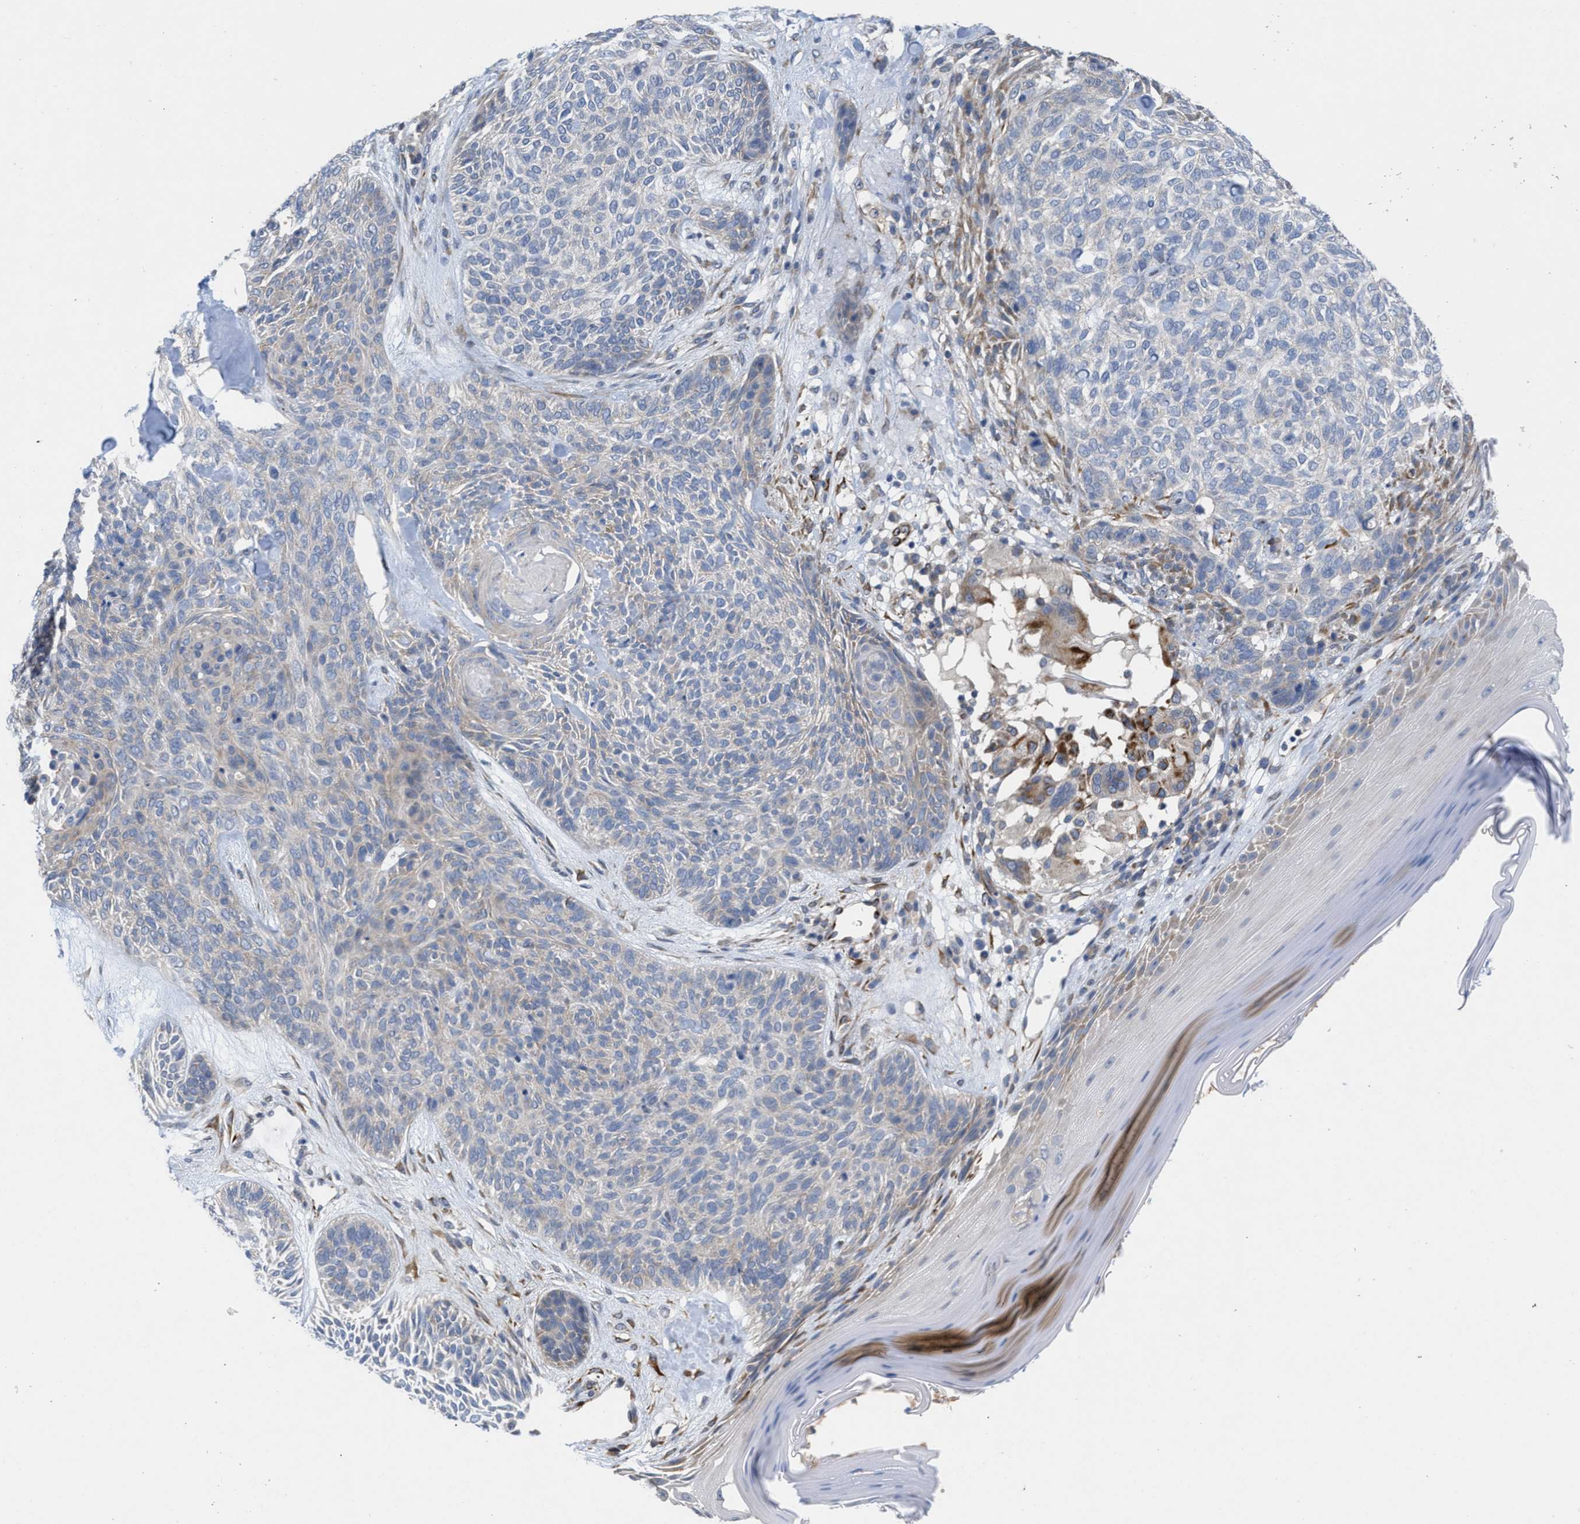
{"staining": {"intensity": "negative", "quantity": "none", "location": "none"}, "tissue": "skin cancer", "cell_type": "Tumor cells", "image_type": "cancer", "snomed": [{"axis": "morphology", "description": "Basal cell carcinoma"}, {"axis": "topography", "description": "Skin"}], "caption": "DAB immunohistochemical staining of human skin cancer shows no significant positivity in tumor cells.", "gene": "TMEM131", "patient": {"sex": "male", "age": 55}}